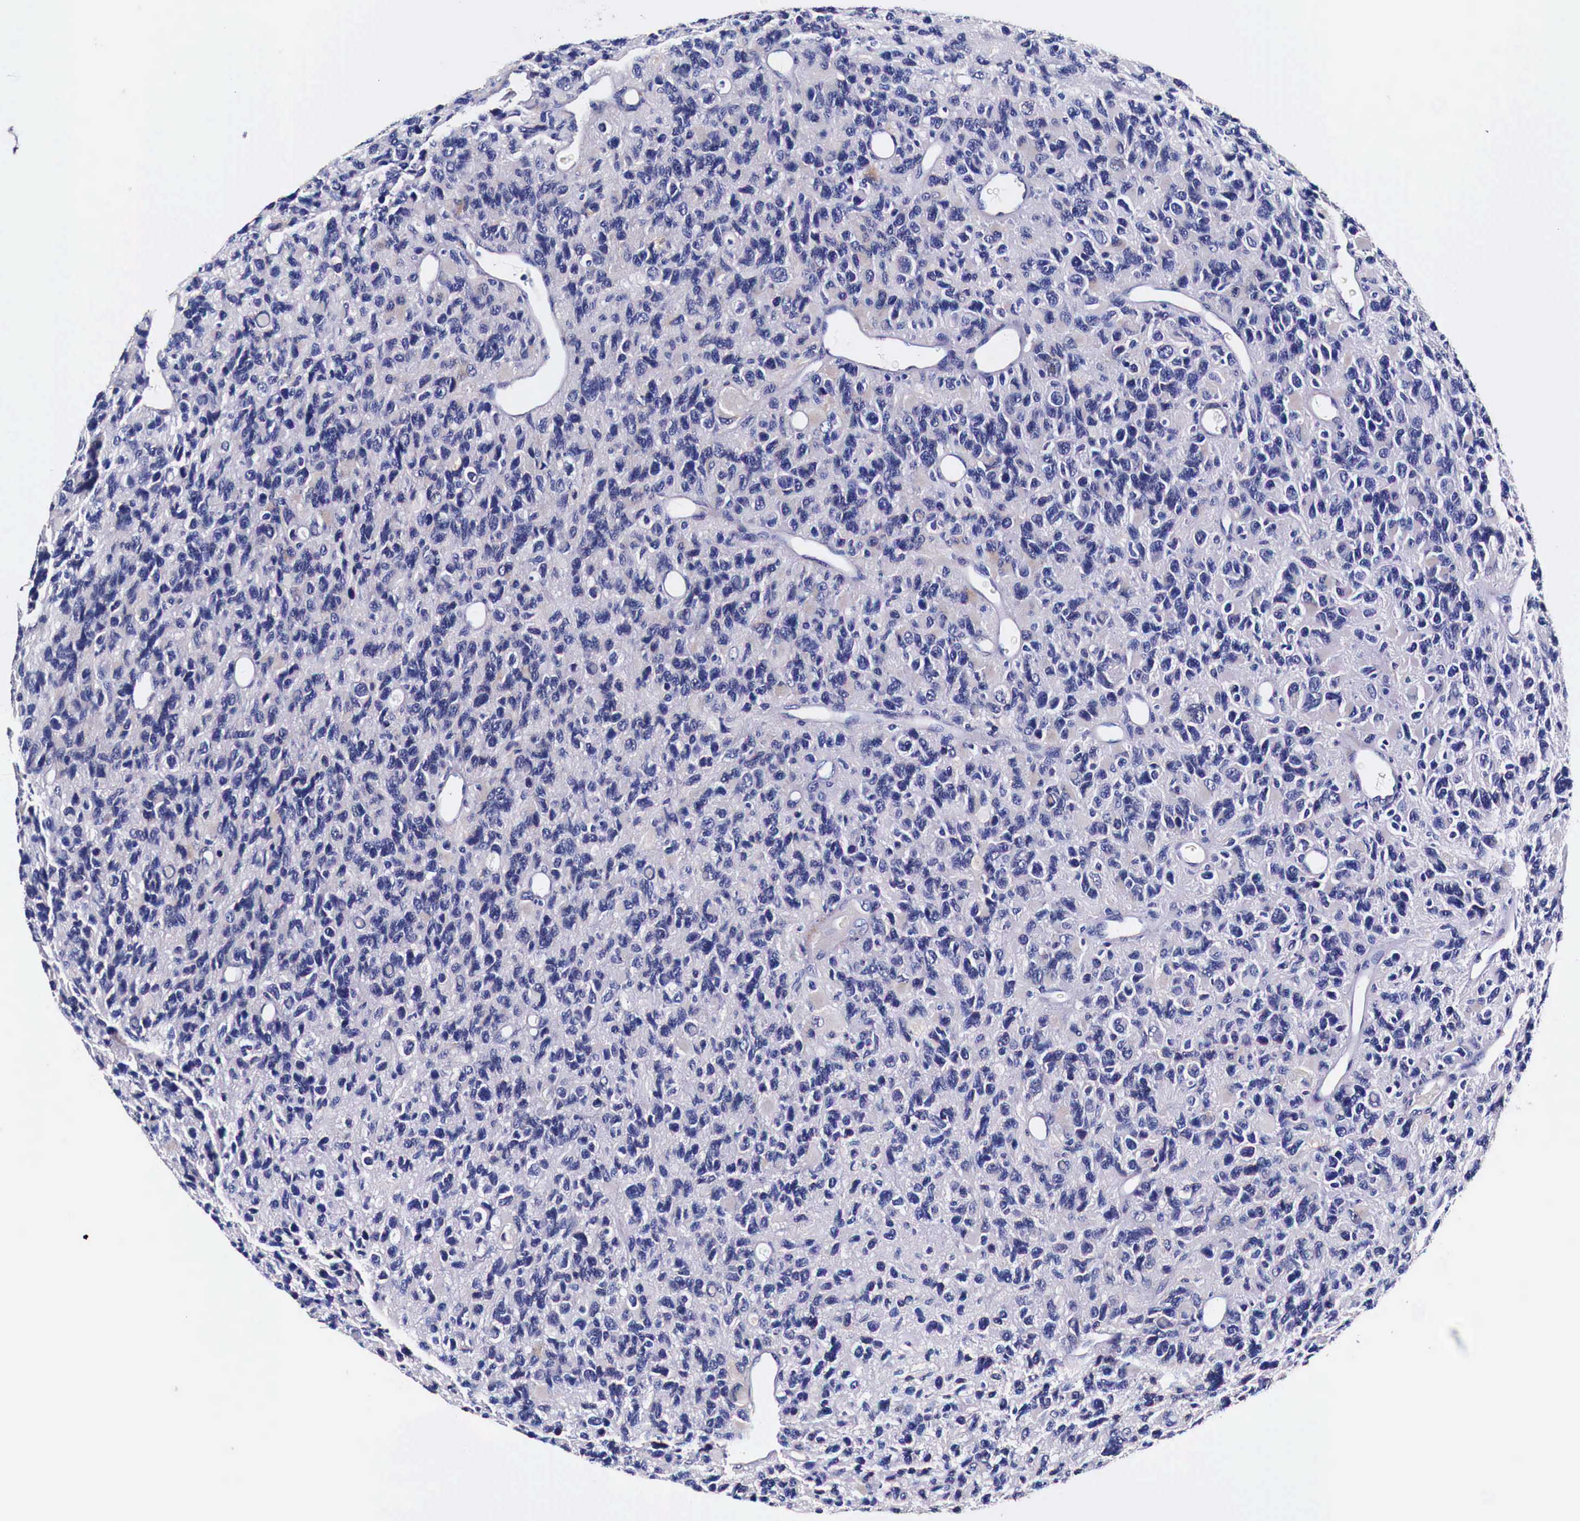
{"staining": {"intensity": "weak", "quantity": "<25%", "location": "cytoplasmic/membranous"}, "tissue": "glioma", "cell_type": "Tumor cells", "image_type": "cancer", "snomed": [{"axis": "morphology", "description": "Glioma, malignant, High grade"}, {"axis": "topography", "description": "Brain"}], "caption": "There is no significant staining in tumor cells of malignant glioma (high-grade). Brightfield microscopy of immunohistochemistry (IHC) stained with DAB (3,3'-diaminobenzidine) (brown) and hematoxylin (blue), captured at high magnification.", "gene": "HSPB1", "patient": {"sex": "male", "age": 77}}